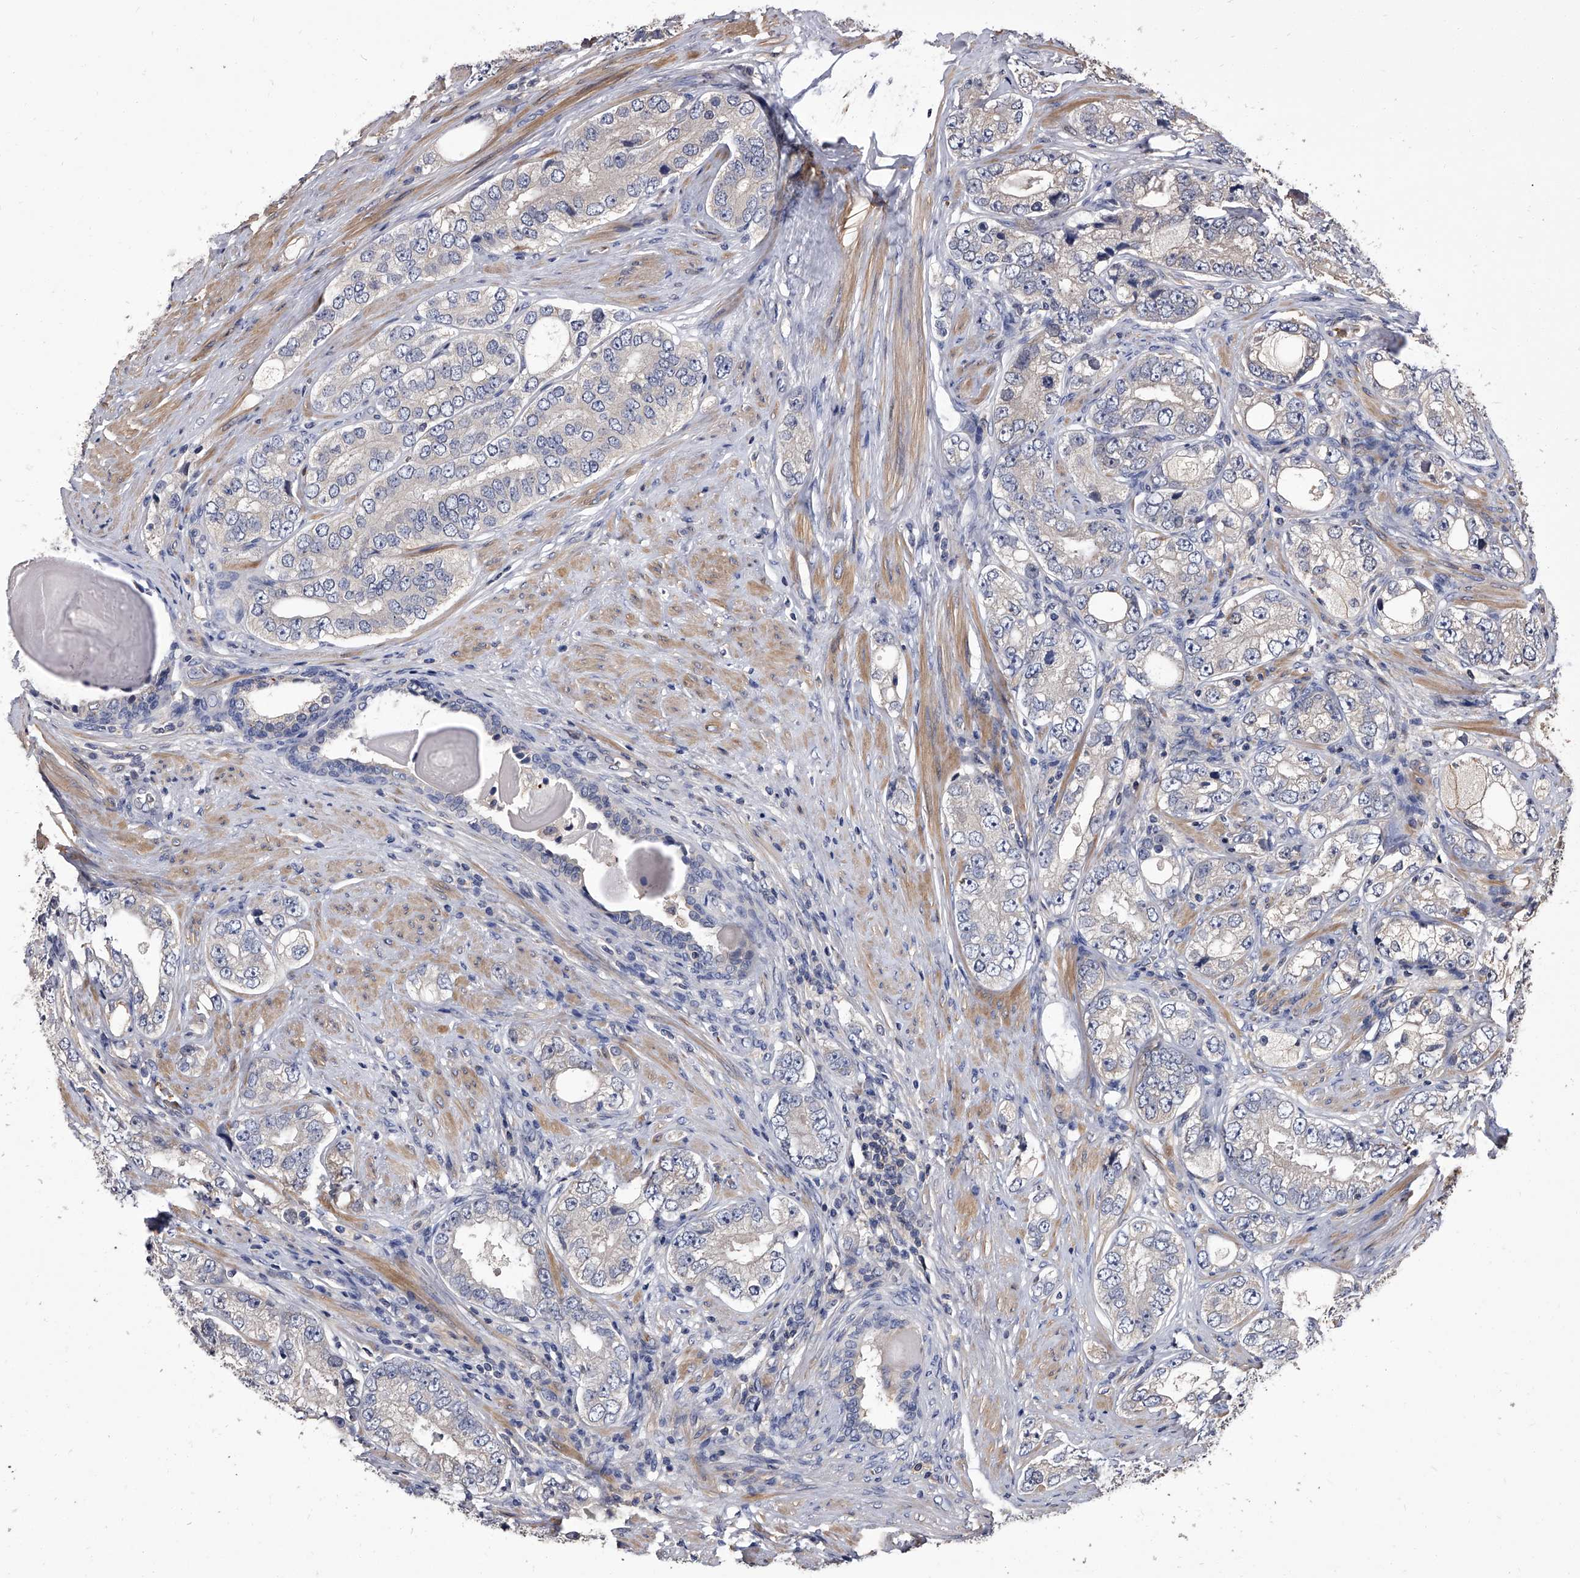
{"staining": {"intensity": "negative", "quantity": "none", "location": "none"}, "tissue": "prostate cancer", "cell_type": "Tumor cells", "image_type": "cancer", "snomed": [{"axis": "morphology", "description": "Adenocarcinoma, High grade"}, {"axis": "topography", "description": "Prostate"}], "caption": "High magnification brightfield microscopy of prostate cancer (adenocarcinoma (high-grade)) stained with DAB (brown) and counterstained with hematoxylin (blue): tumor cells show no significant expression.", "gene": "STK36", "patient": {"sex": "male", "age": 56}}